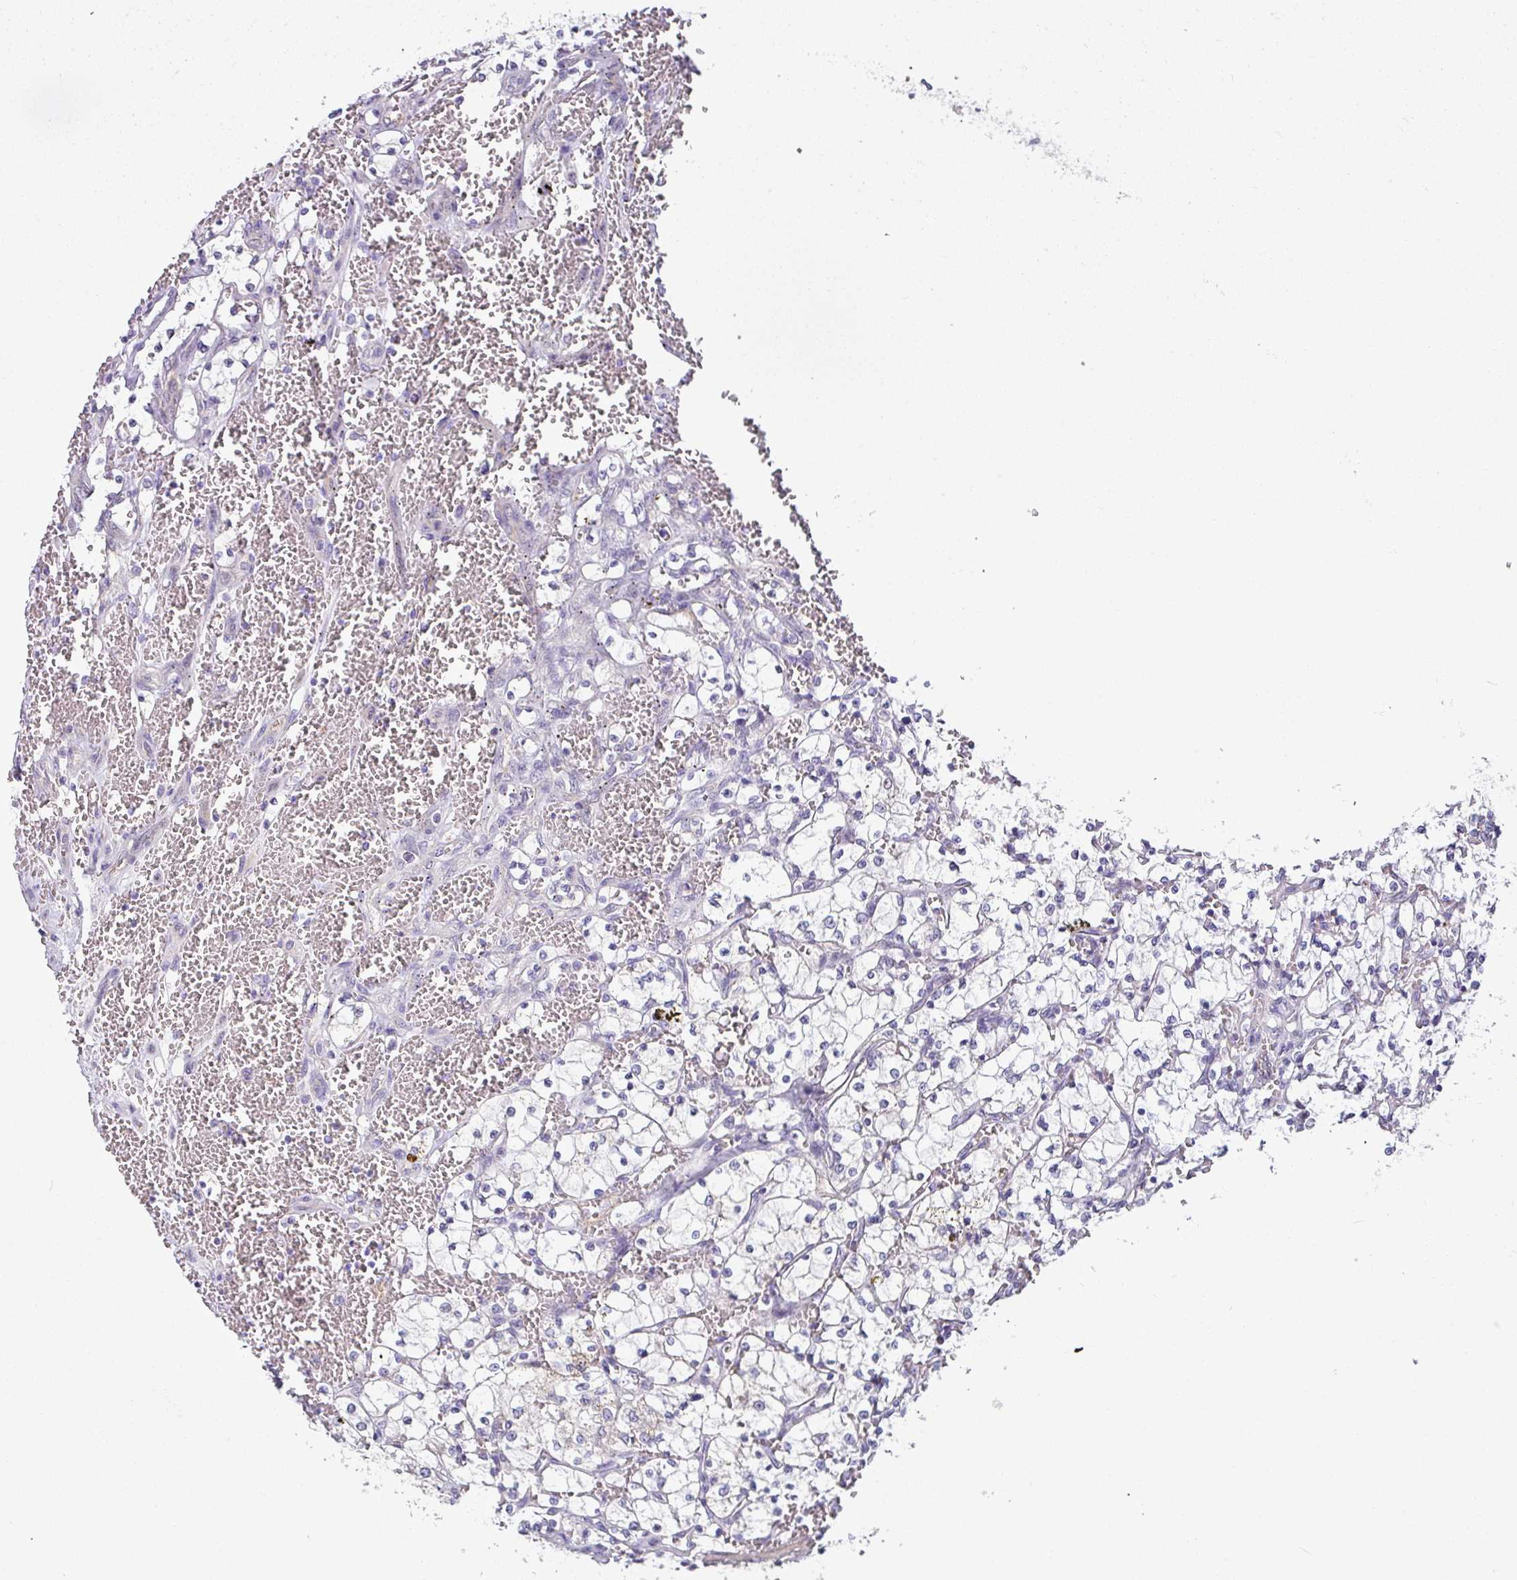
{"staining": {"intensity": "negative", "quantity": "none", "location": "none"}, "tissue": "renal cancer", "cell_type": "Tumor cells", "image_type": "cancer", "snomed": [{"axis": "morphology", "description": "Adenocarcinoma, NOS"}, {"axis": "topography", "description": "Kidney"}], "caption": "Immunohistochemistry of renal cancer (adenocarcinoma) displays no positivity in tumor cells.", "gene": "TMEM178B", "patient": {"sex": "female", "age": 69}}